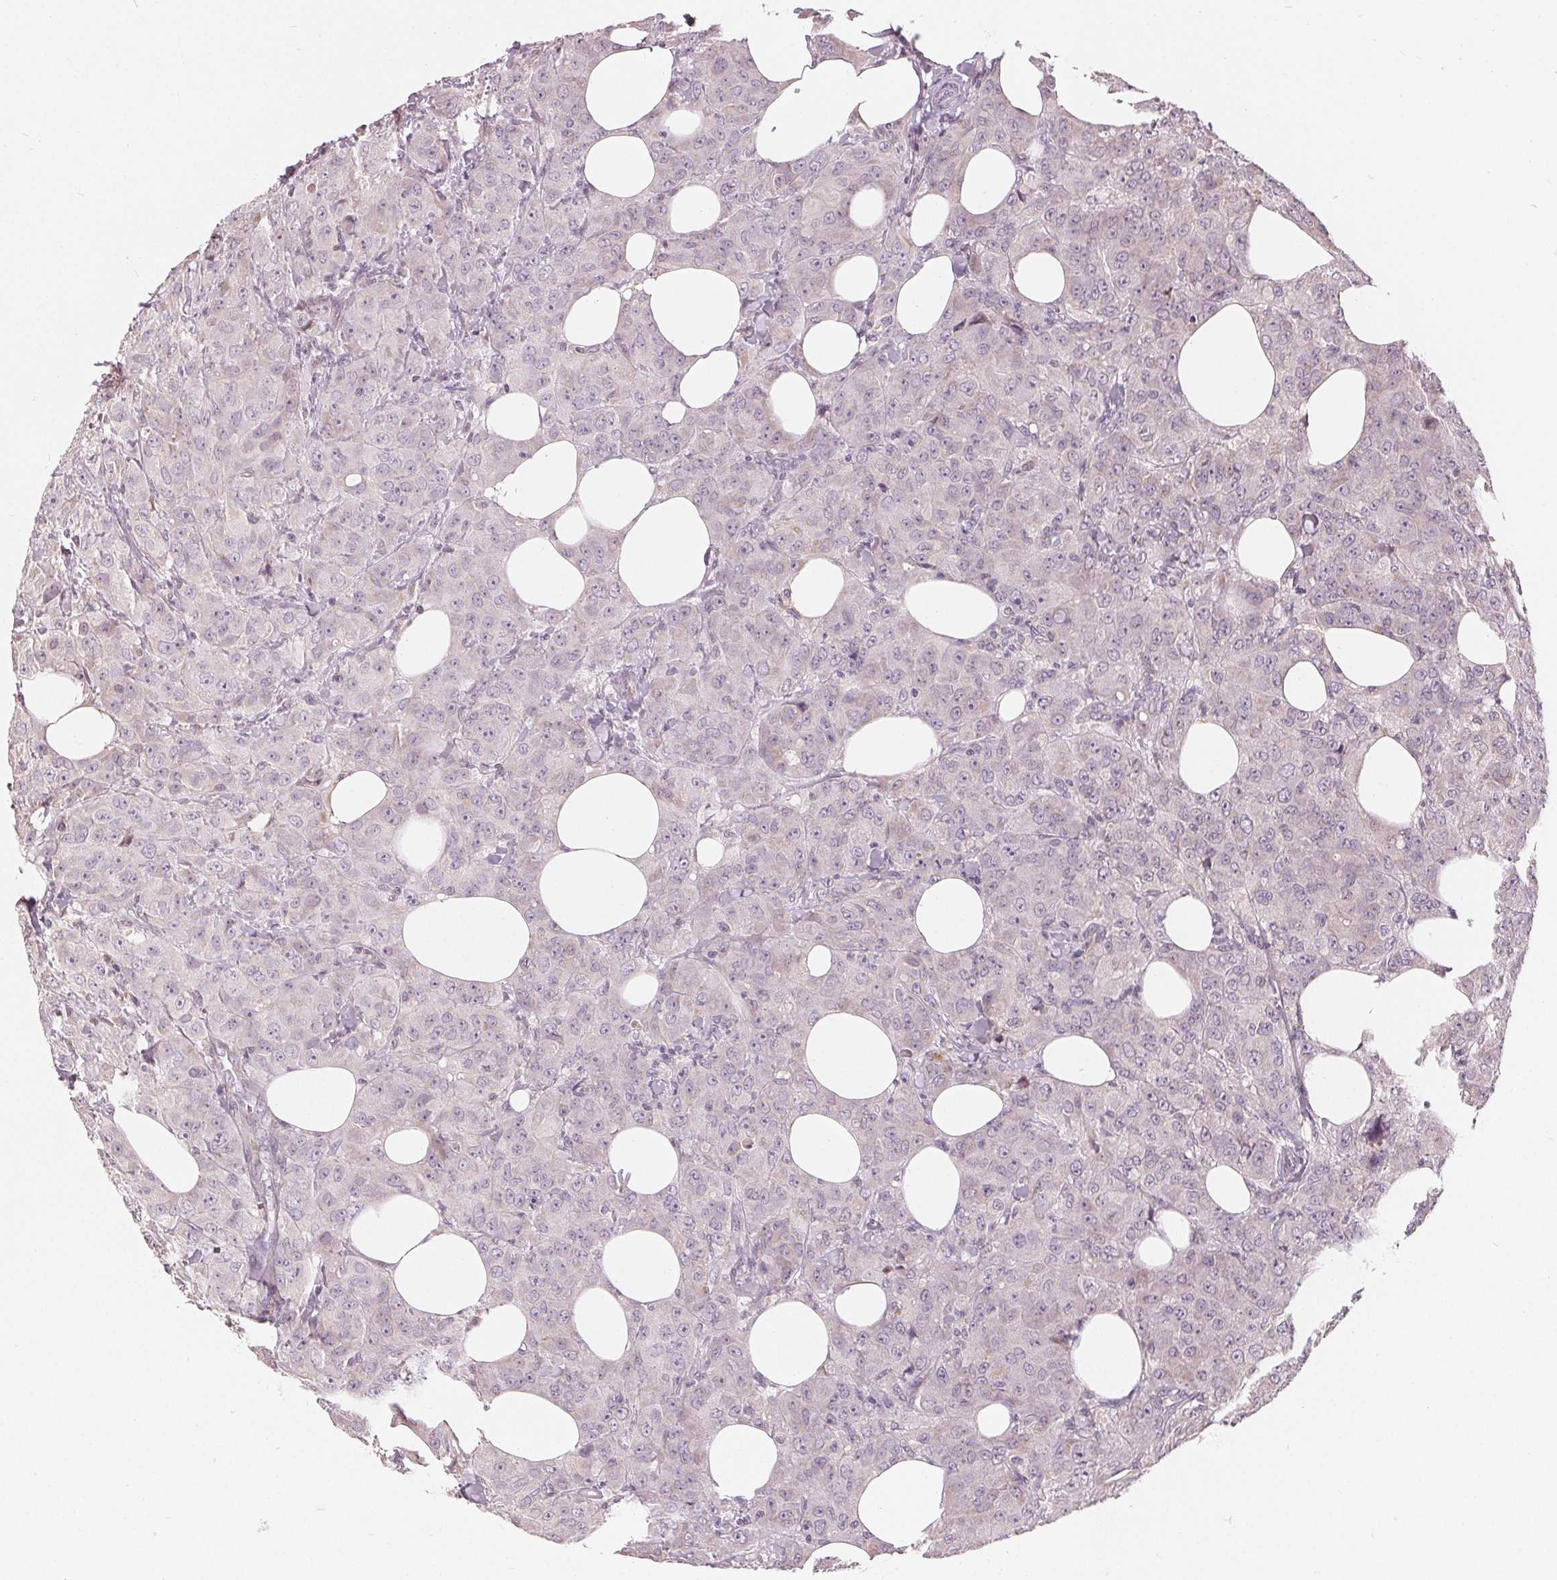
{"staining": {"intensity": "negative", "quantity": "none", "location": "none"}, "tissue": "breast cancer", "cell_type": "Tumor cells", "image_type": "cancer", "snomed": [{"axis": "morphology", "description": "Normal tissue, NOS"}, {"axis": "morphology", "description": "Duct carcinoma"}, {"axis": "topography", "description": "Breast"}], "caption": "The photomicrograph demonstrates no significant positivity in tumor cells of intraductal carcinoma (breast). (DAB (3,3'-diaminobenzidine) immunohistochemistry (IHC), high magnification).", "gene": "TRIM60", "patient": {"sex": "female", "age": 43}}